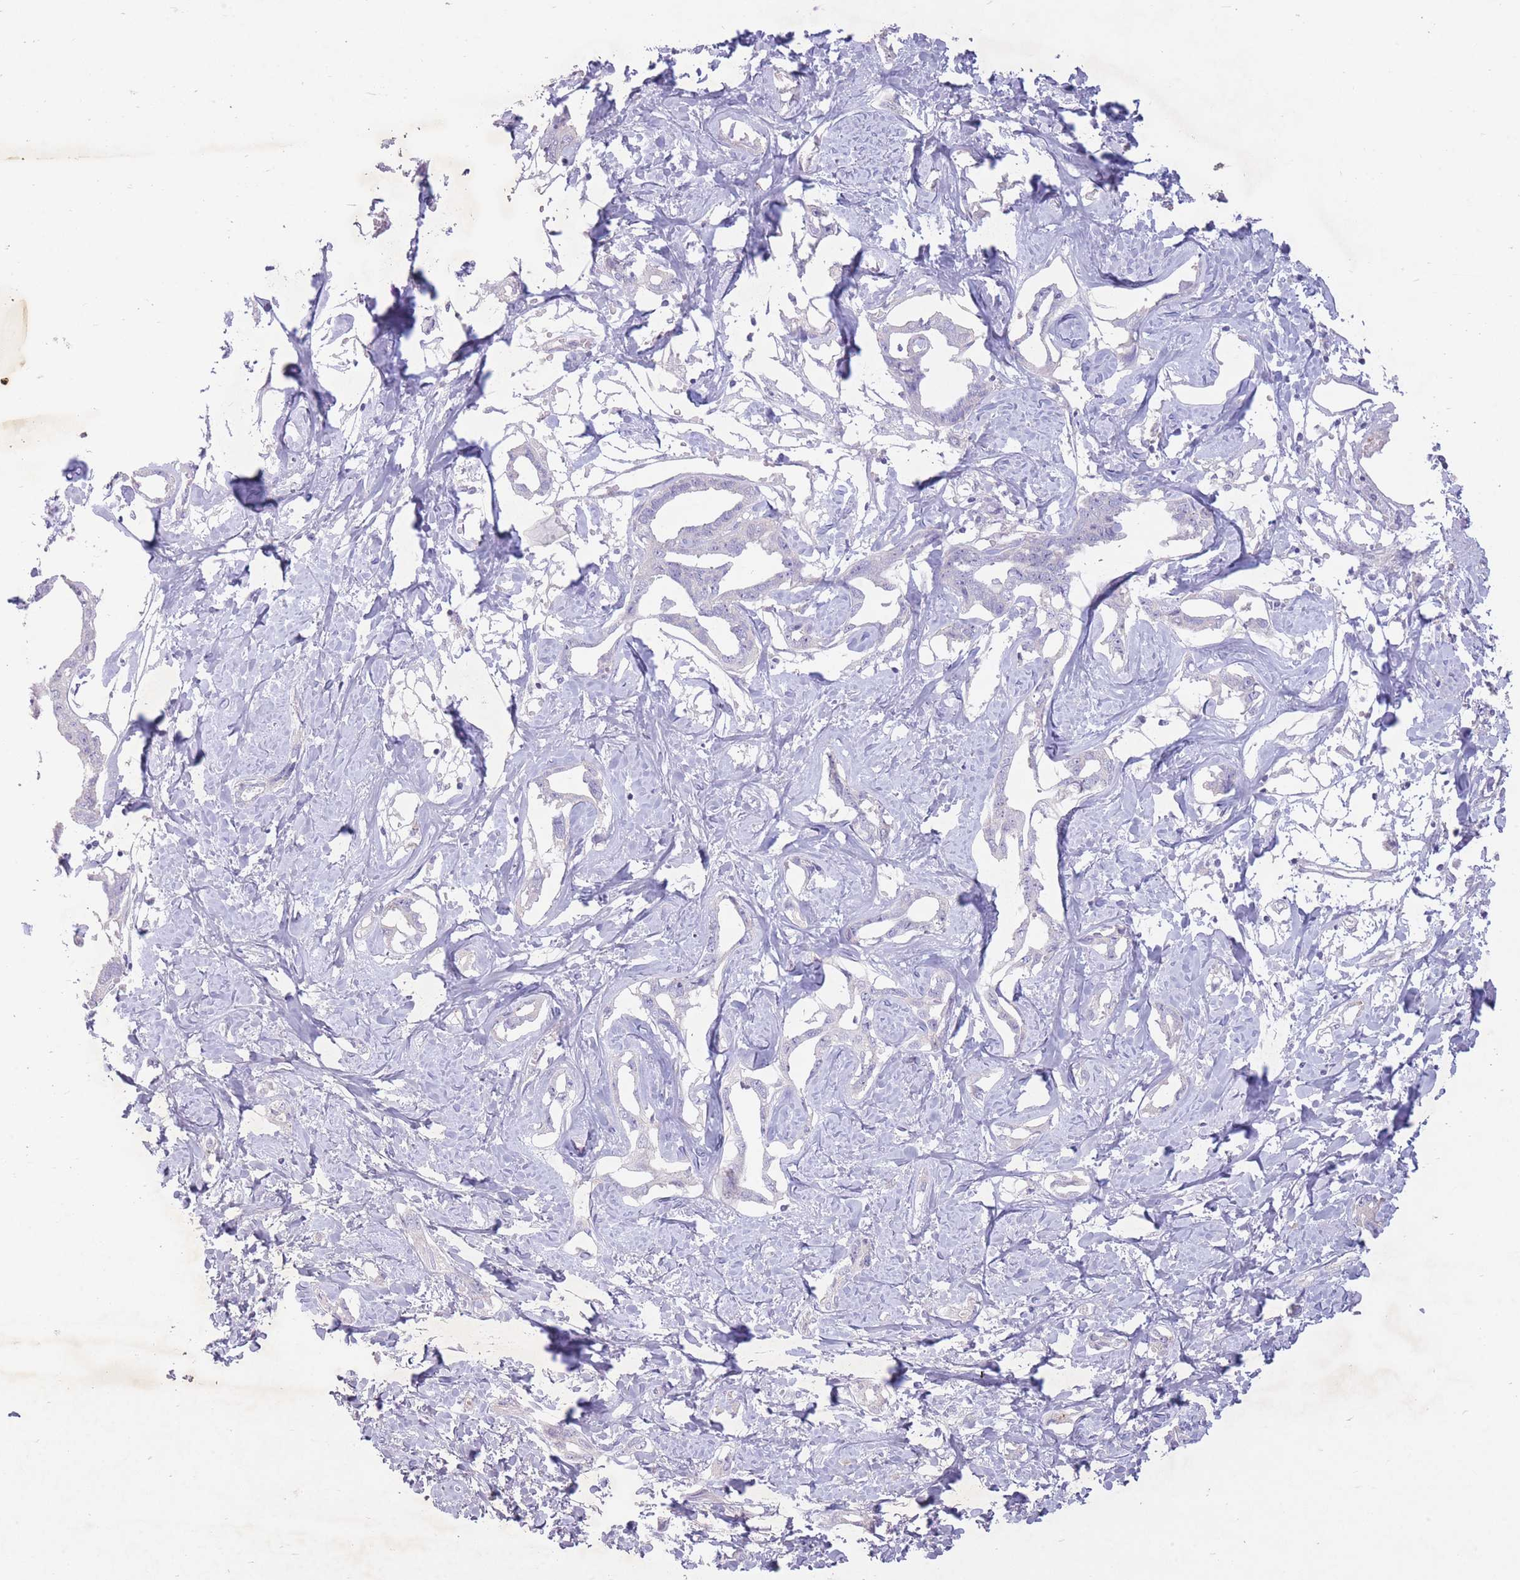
{"staining": {"intensity": "negative", "quantity": "none", "location": "none"}, "tissue": "liver cancer", "cell_type": "Tumor cells", "image_type": "cancer", "snomed": [{"axis": "morphology", "description": "Cholangiocarcinoma"}, {"axis": "topography", "description": "Liver"}], "caption": "The IHC histopathology image has no significant staining in tumor cells of liver cholangiocarcinoma tissue.", "gene": "PNPLA5", "patient": {"sex": "male", "age": 59}}